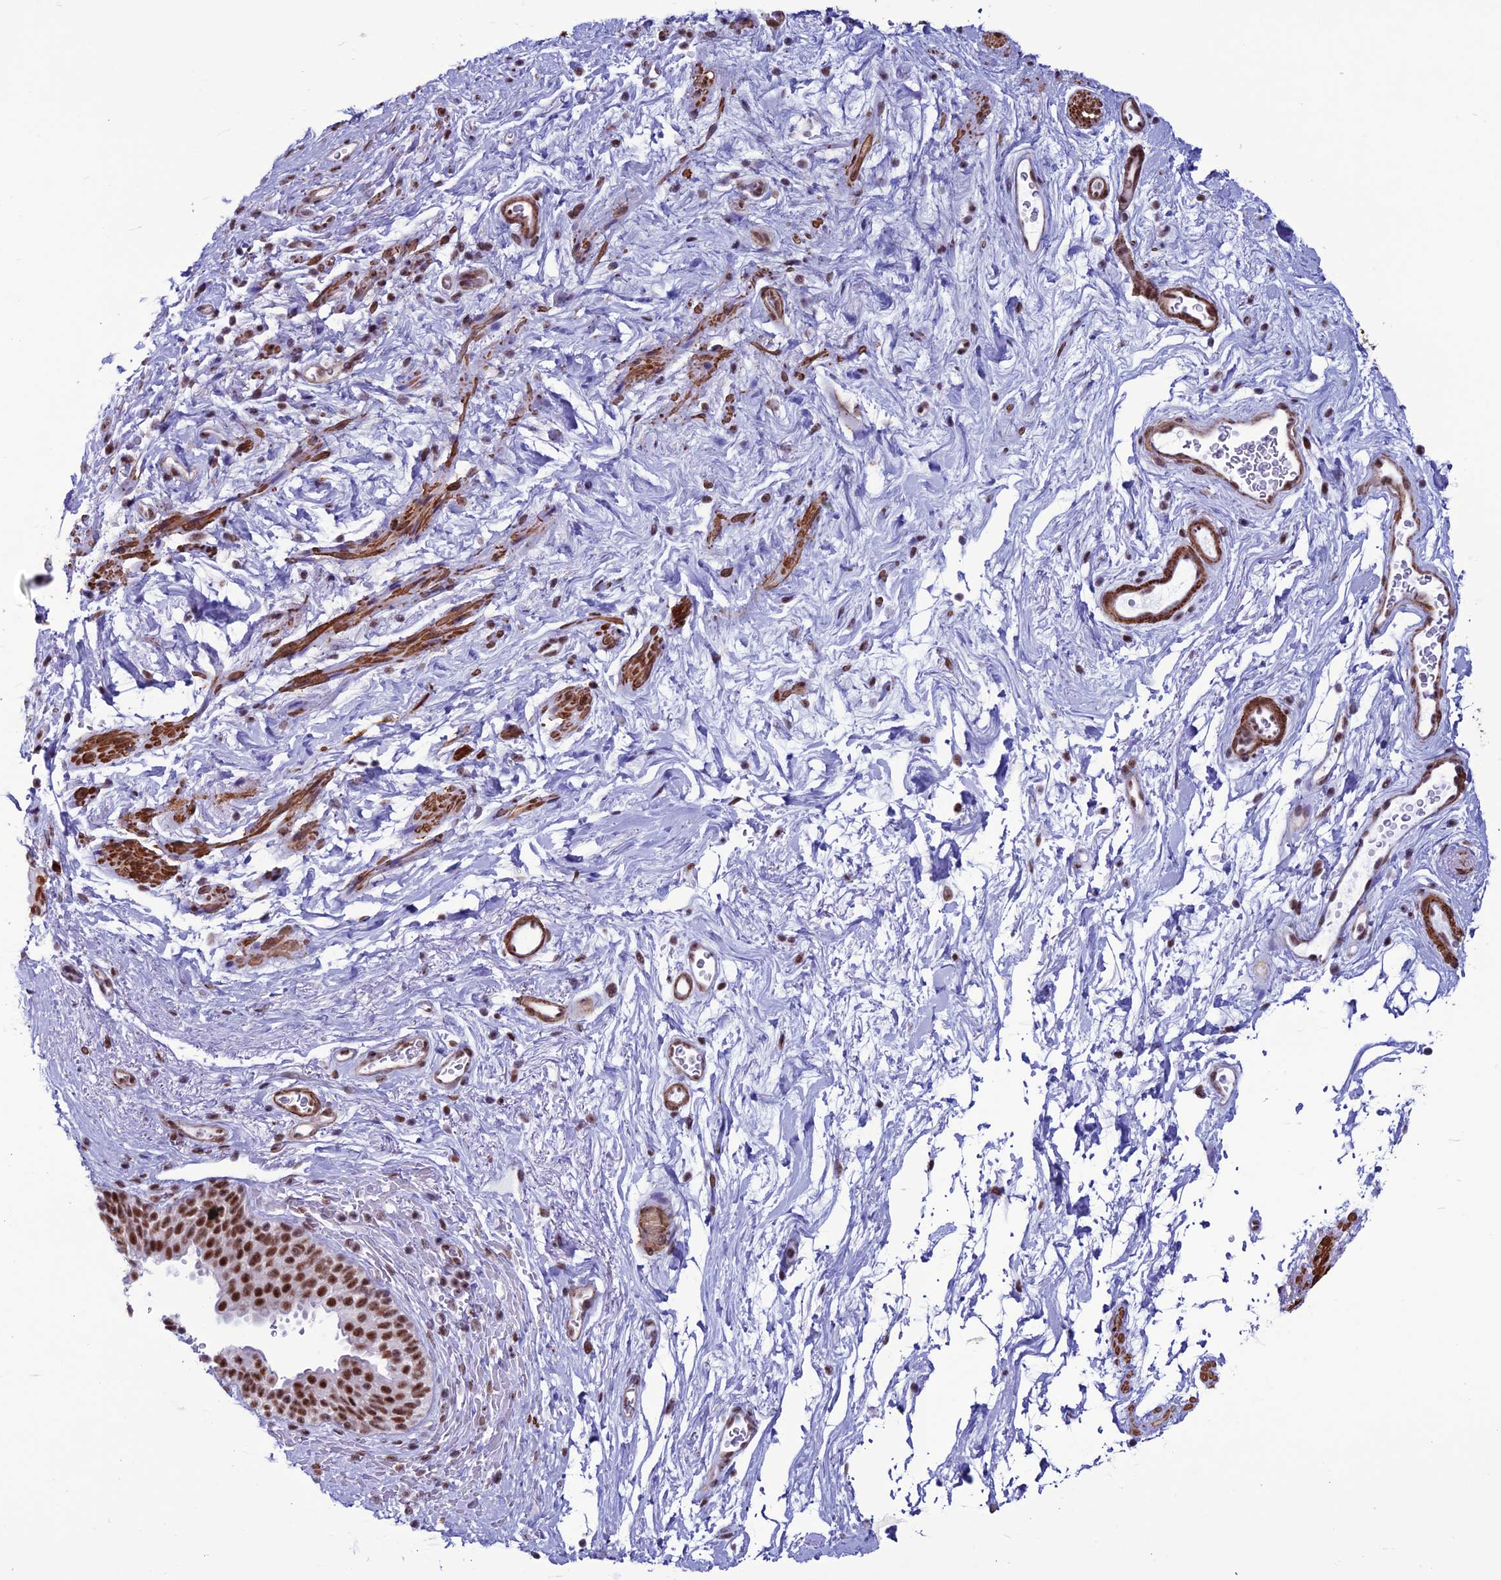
{"staining": {"intensity": "strong", "quantity": "25%-75%", "location": "cytoplasmic/membranous"}, "tissue": "smooth muscle", "cell_type": "Smooth muscle cells", "image_type": "normal", "snomed": [{"axis": "morphology", "description": "Normal tissue, NOS"}, {"axis": "topography", "description": "Smooth muscle"}, {"axis": "topography", "description": "Peripheral nerve tissue"}], "caption": "Protein staining of benign smooth muscle demonstrates strong cytoplasmic/membranous positivity in approximately 25%-75% of smooth muscle cells.", "gene": "U2AF1", "patient": {"sex": "male", "age": 69}}